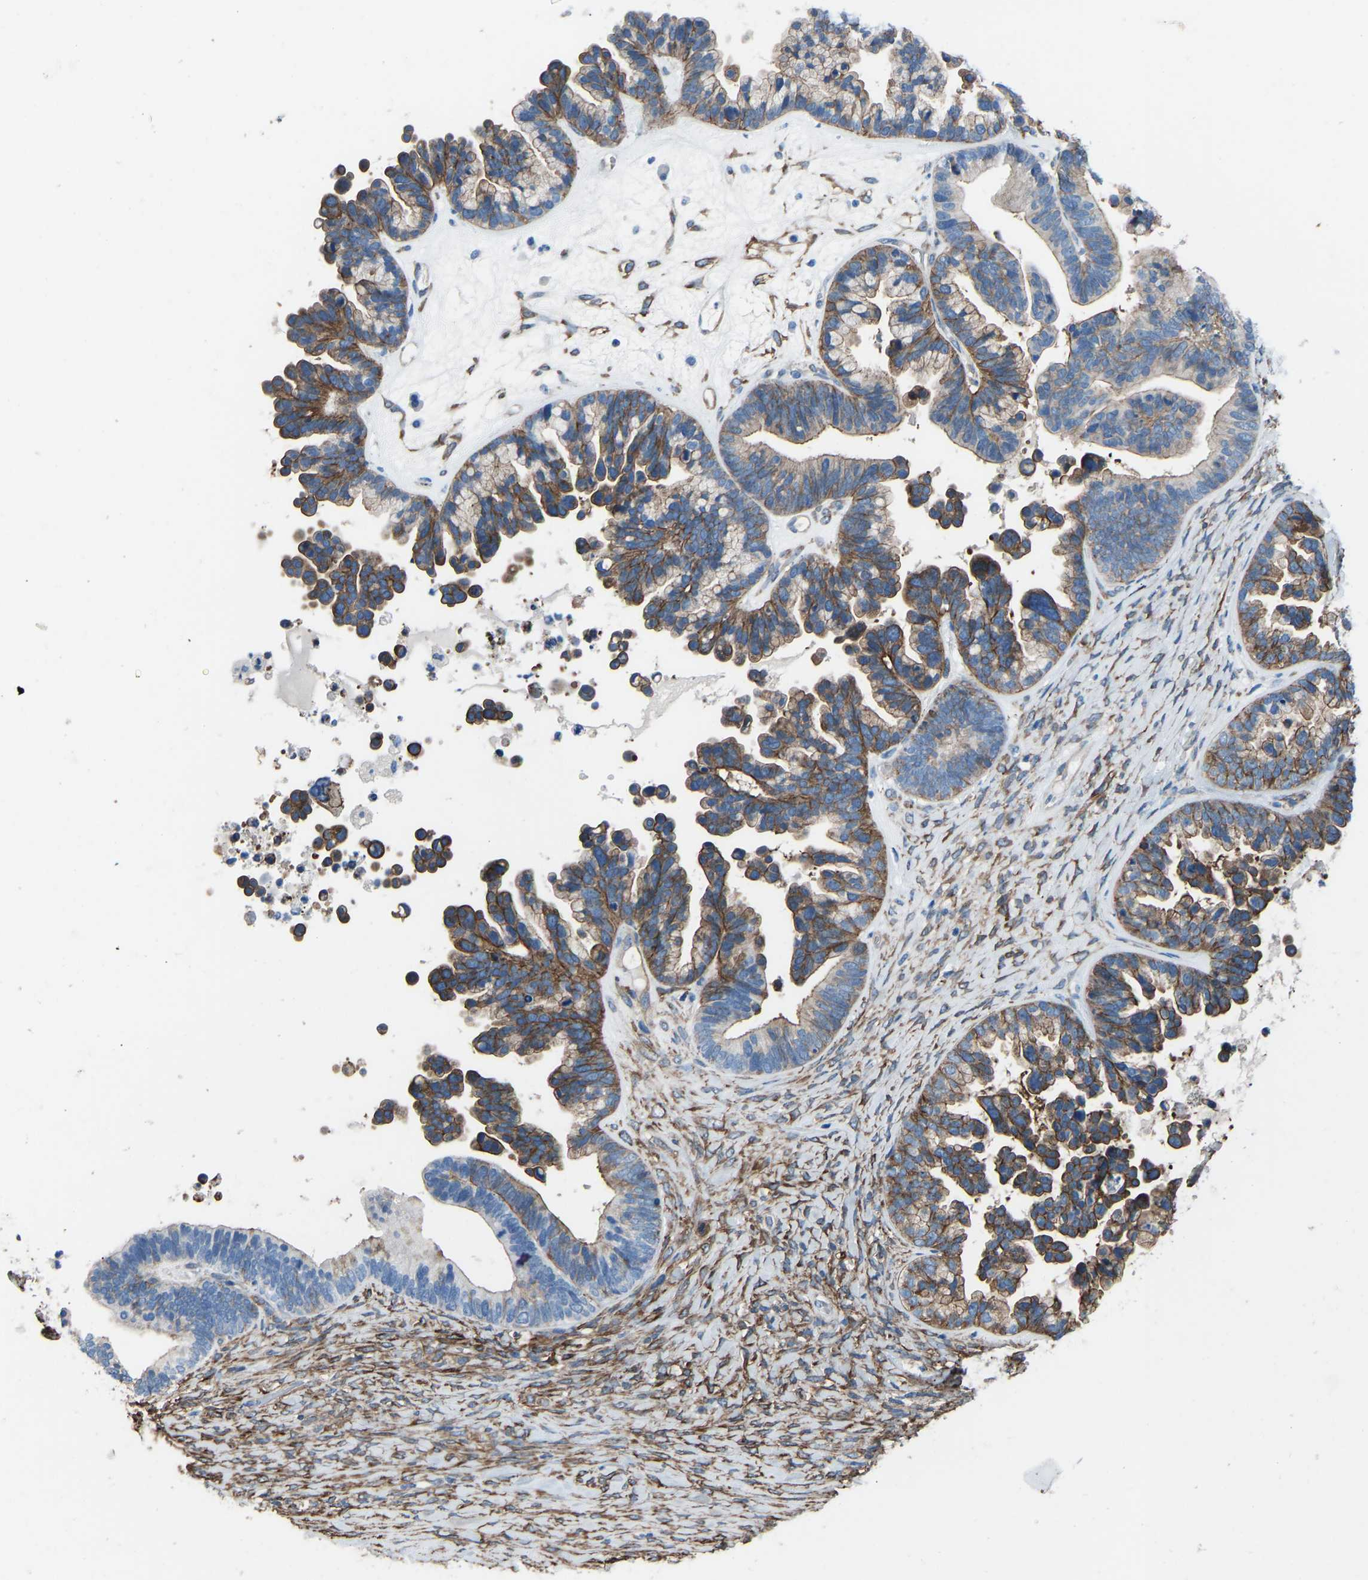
{"staining": {"intensity": "moderate", "quantity": ">75%", "location": "cytoplasmic/membranous"}, "tissue": "ovarian cancer", "cell_type": "Tumor cells", "image_type": "cancer", "snomed": [{"axis": "morphology", "description": "Cystadenocarcinoma, serous, NOS"}, {"axis": "topography", "description": "Ovary"}], "caption": "This histopathology image exhibits IHC staining of human ovarian cancer (serous cystadenocarcinoma), with medium moderate cytoplasmic/membranous positivity in approximately >75% of tumor cells.", "gene": "MYH10", "patient": {"sex": "female", "age": 56}}